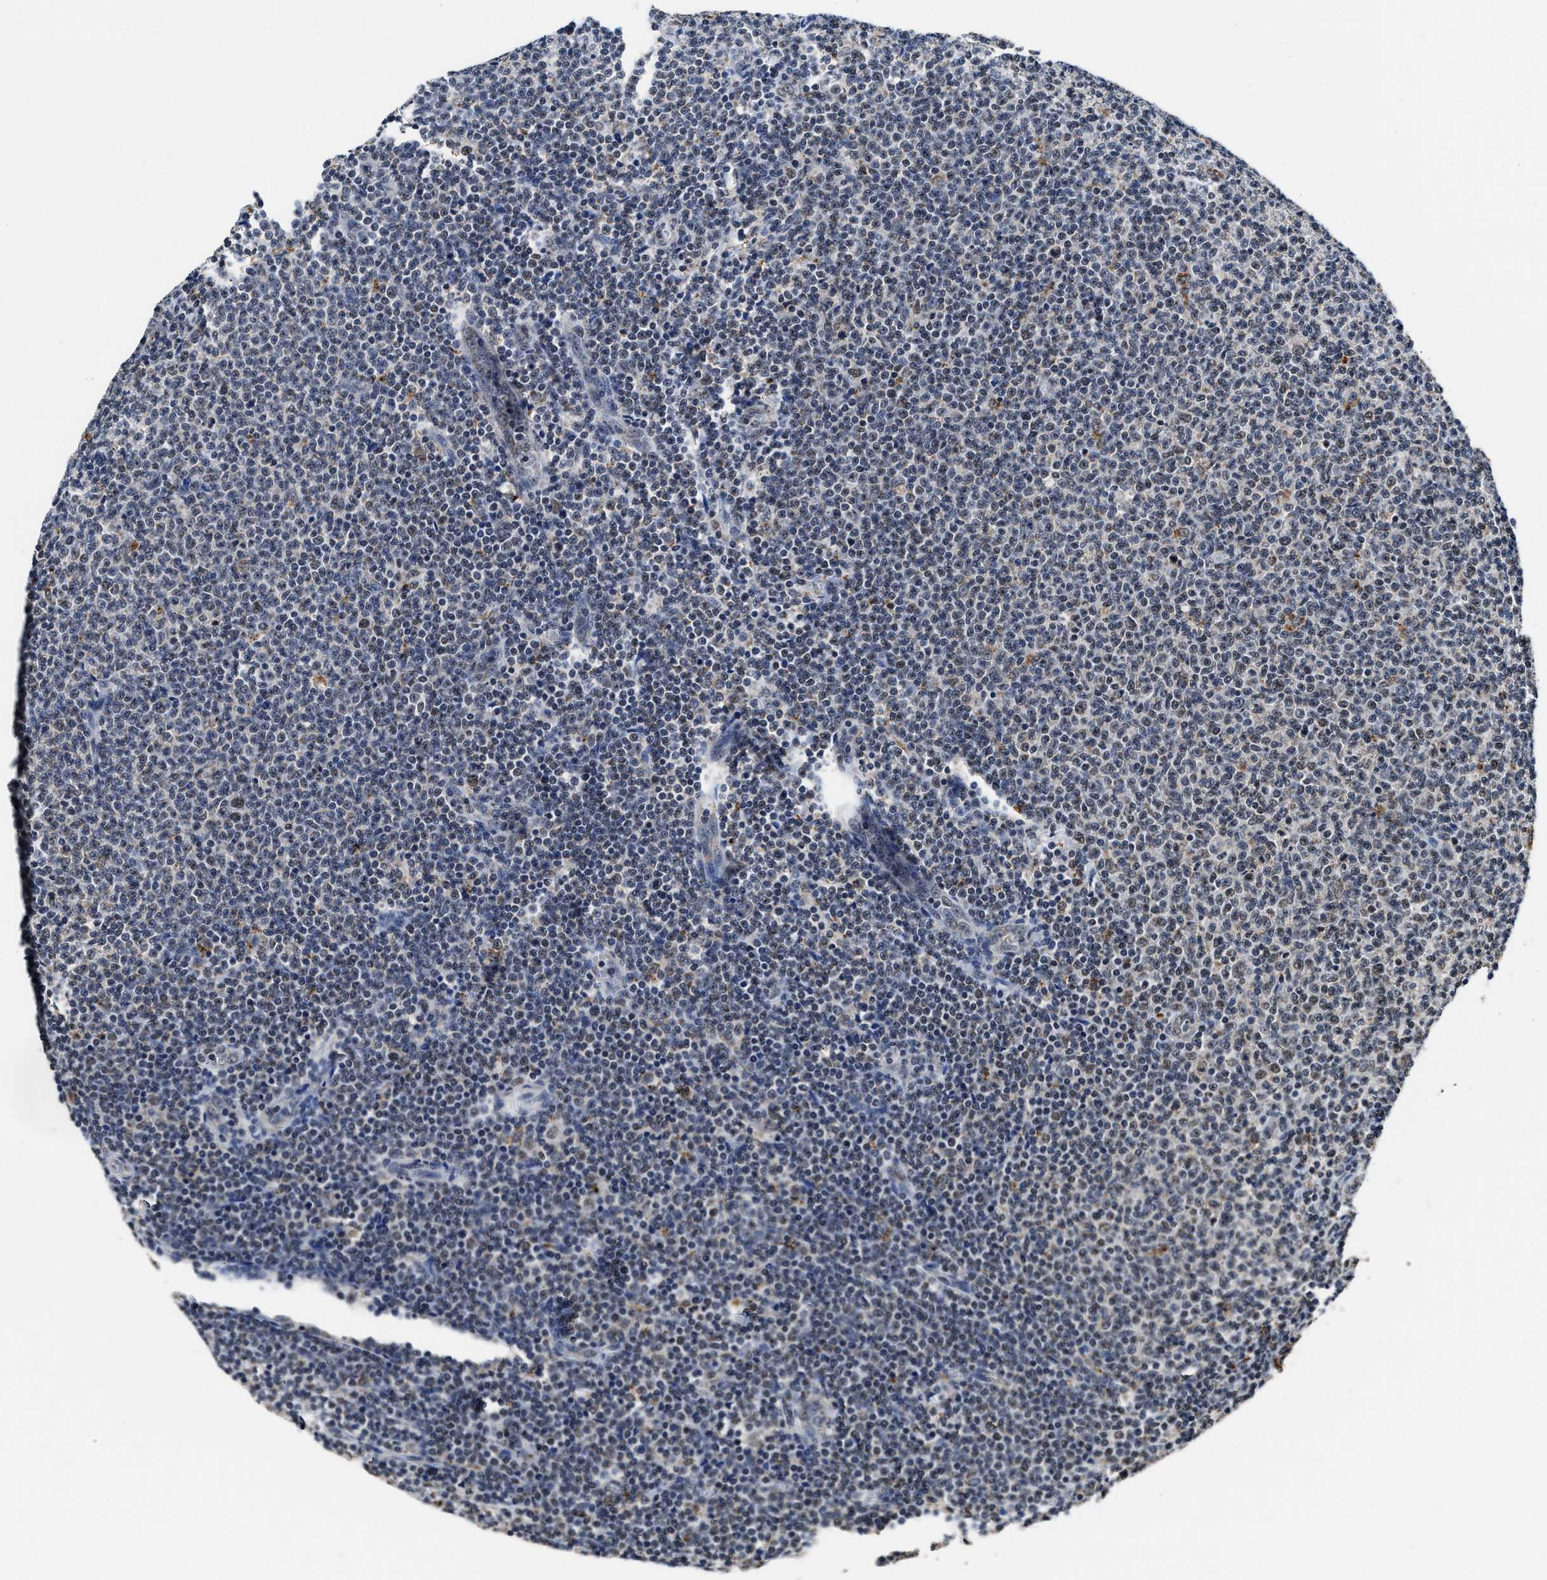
{"staining": {"intensity": "negative", "quantity": "none", "location": "none"}, "tissue": "lymphoma", "cell_type": "Tumor cells", "image_type": "cancer", "snomed": [{"axis": "morphology", "description": "Malignant lymphoma, non-Hodgkin's type, Low grade"}, {"axis": "topography", "description": "Lymph node"}], "caption": "Photomicrograph shows no significant protein positivity in tumor cells of lymphoma.", "gene": "ACOX1", "patient": {"sex": "male", "age": 66}}